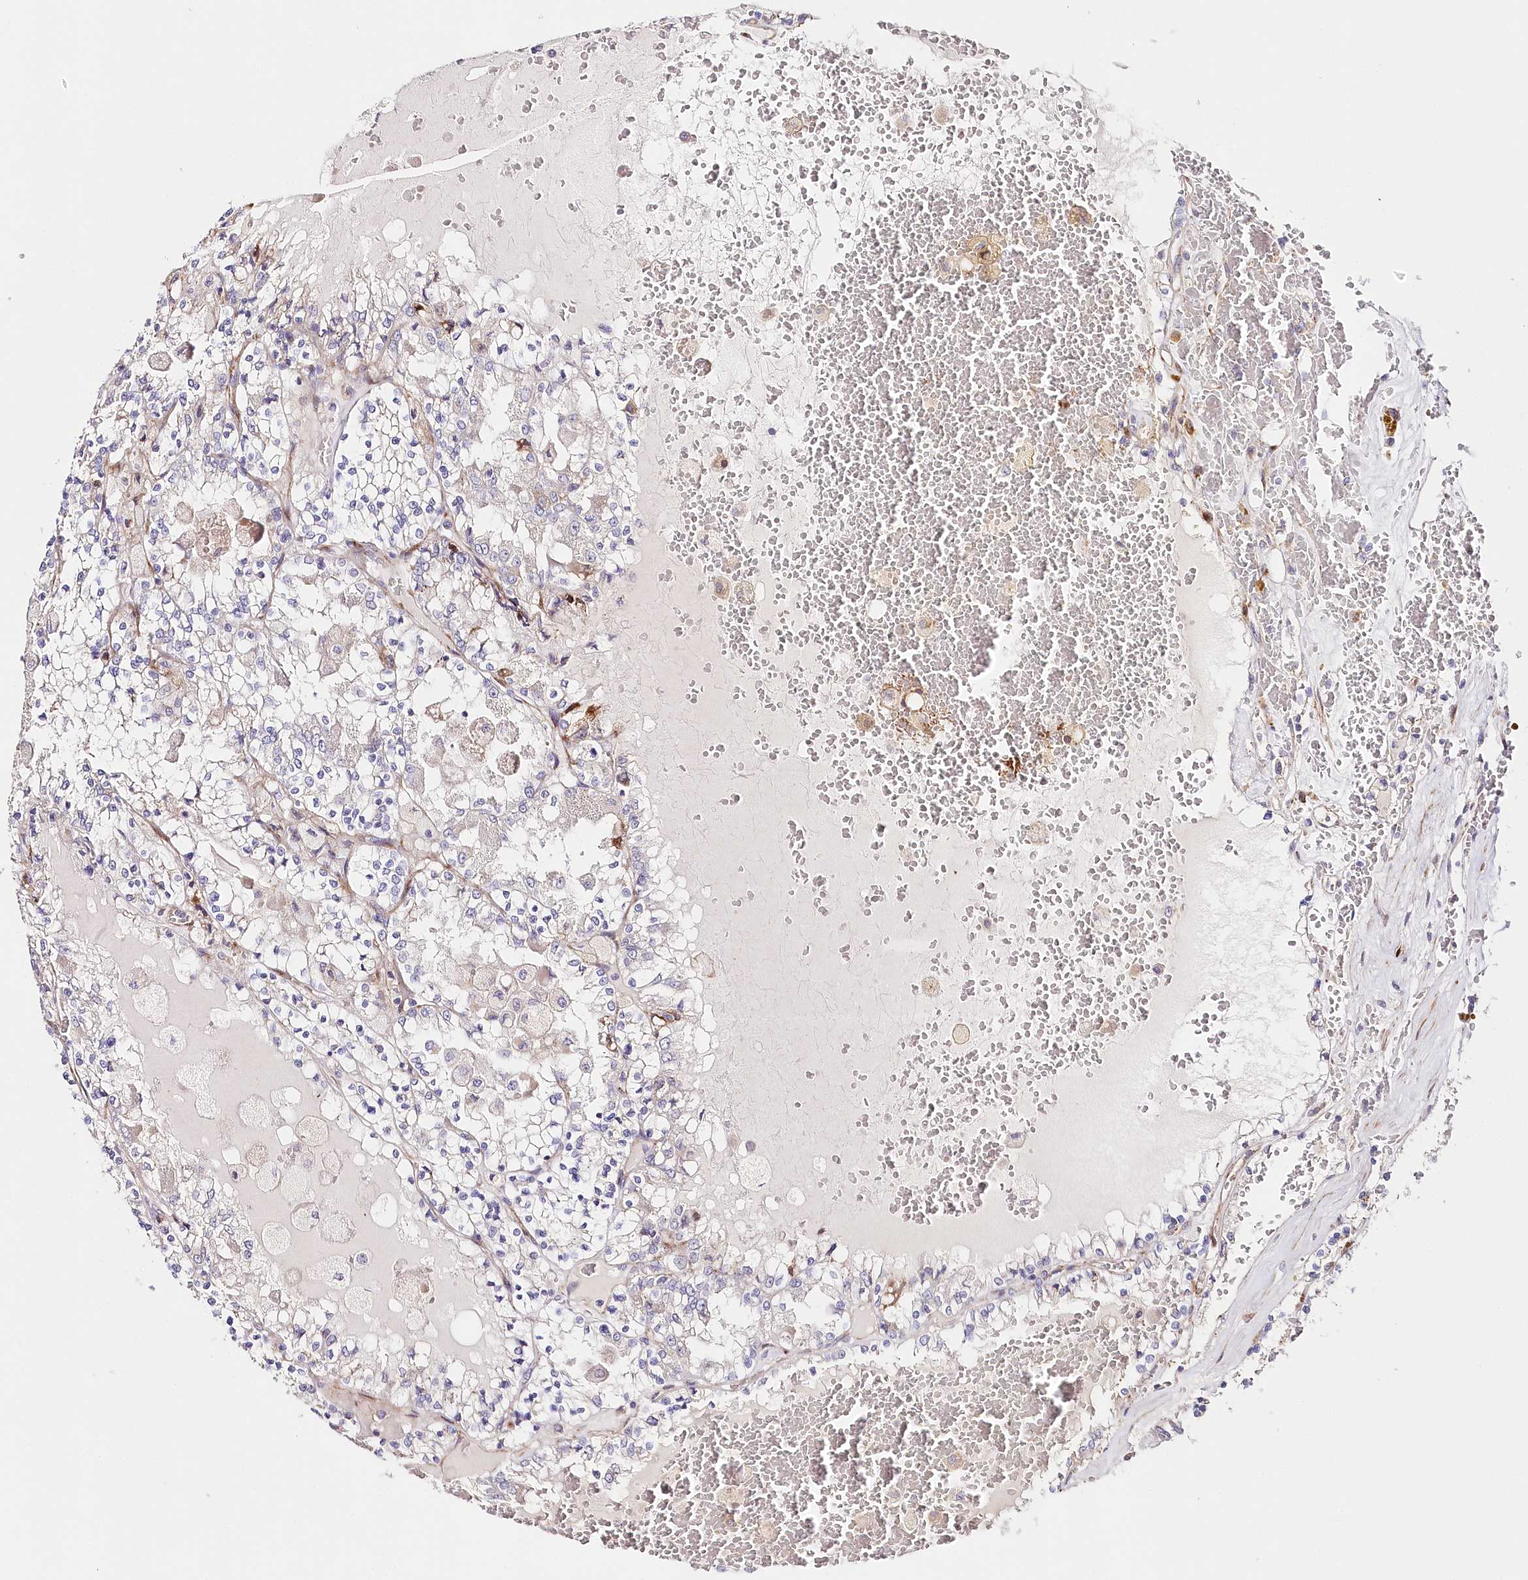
{"staining": {"intensity": "weak", "quantity": "<25%", "location": "cytoplasmic/membranous"}, "tissue": "renal cancer", "cell_type": "Tumor cells", "image_type": "cancer", "snomed": [{"axis": "morphology", "description": "Adenocarcinoma, NOS"}, {"axis": "topography", "description": "Kidney"}], "caption": "High power microscopy photomicrograph of an immunohistochemistry (IHC) micrograph of renal cancer, revealing no significant expression in tumor cells.", "gene": "ABRAXAS2", "patient": {"sex": "female", "age": 56}}